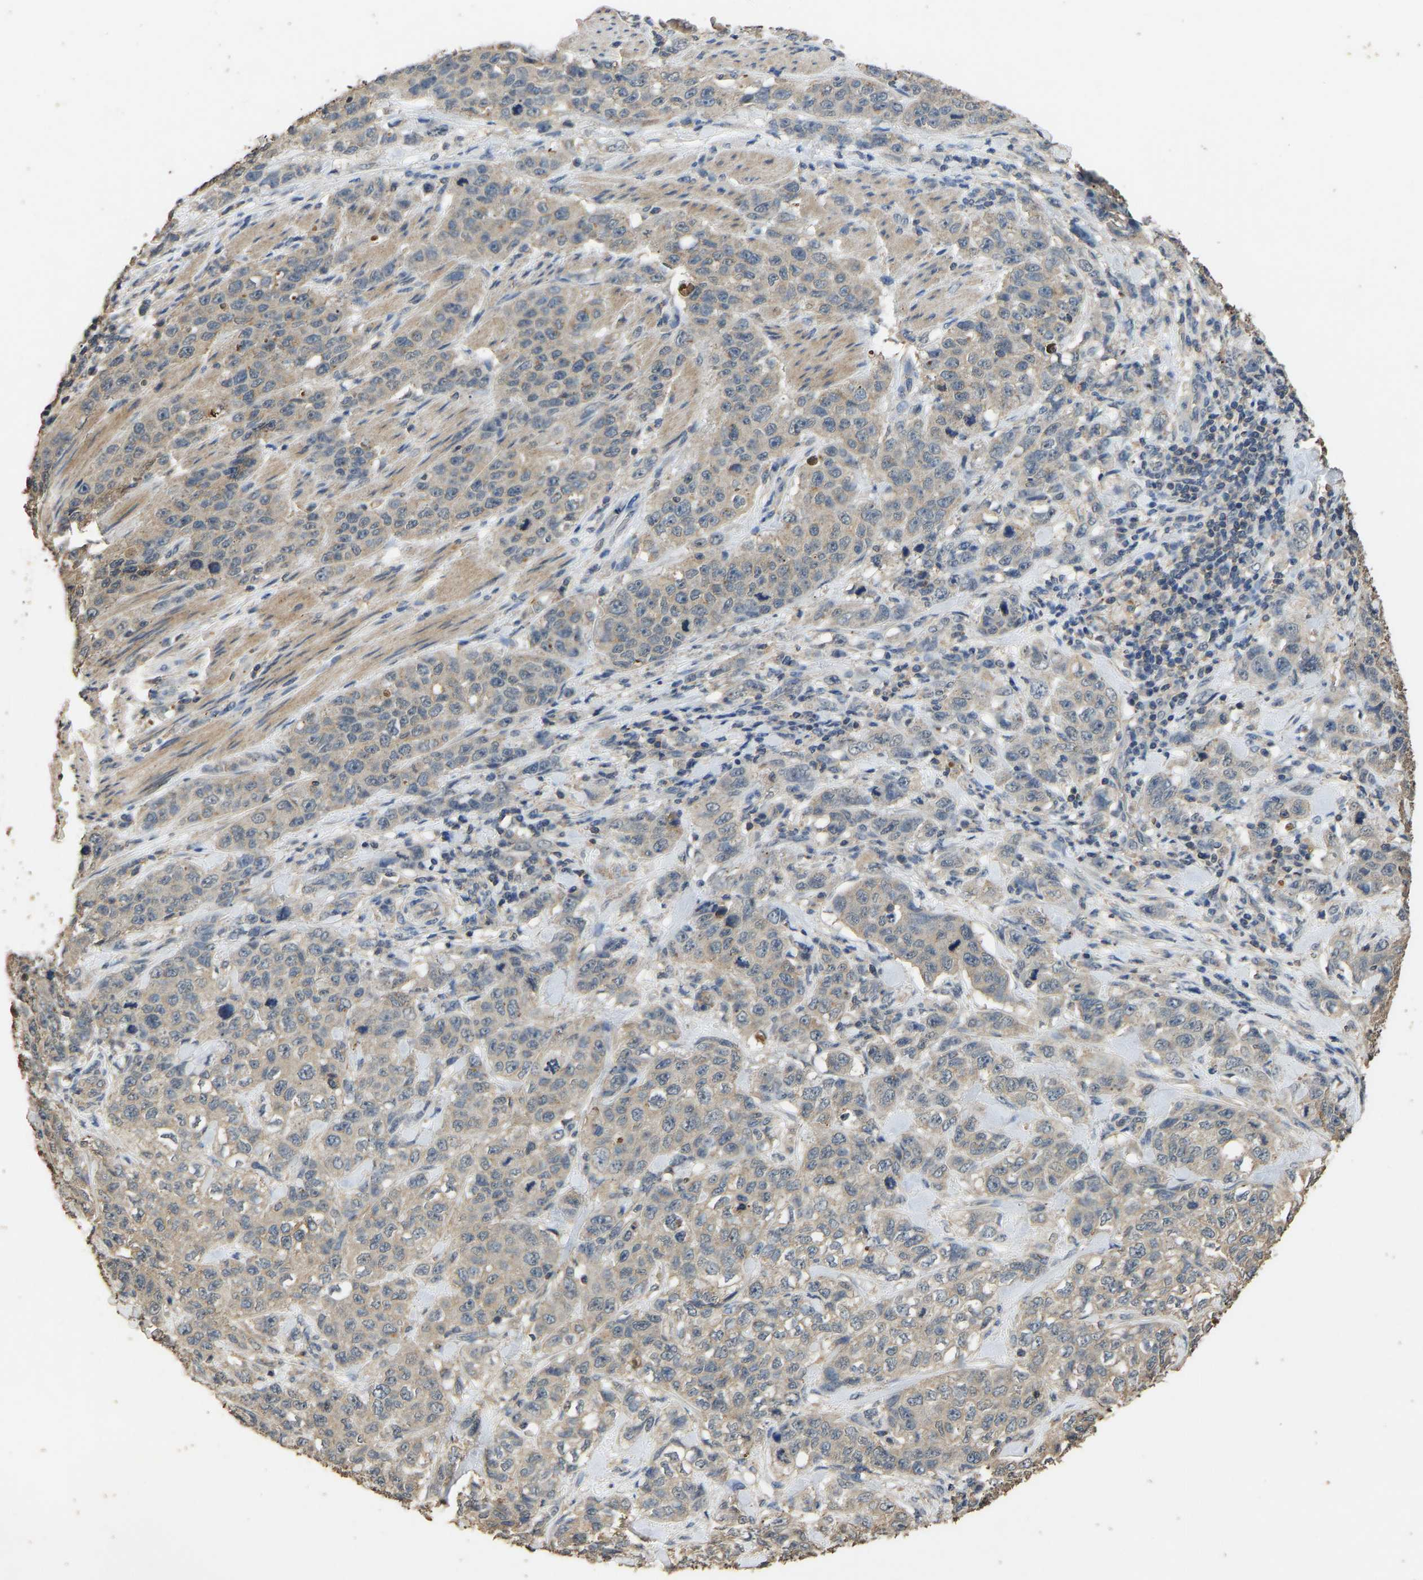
{"staining": {"intensity": "weak", "quantity": ">75%", "location": "cytoplasmic/membranous"}, "tissue": "stomach cancer", "cell_type": "Tumor cells", "image_type": "cancer", "snomed": [{"axis": "morphology", "description": "Adenocarcinoma, NOS"}, {"axis": "topography", "description": "Stomach"}], "caption": "There is low levels of weak cytoplasmic/membranous staining in tumor cells of stomach cancer, as demonstrated by immunohistochemical staining (brown color).", "gene": "CIDEC", "patient": {"sex": "male", "age": 48}}